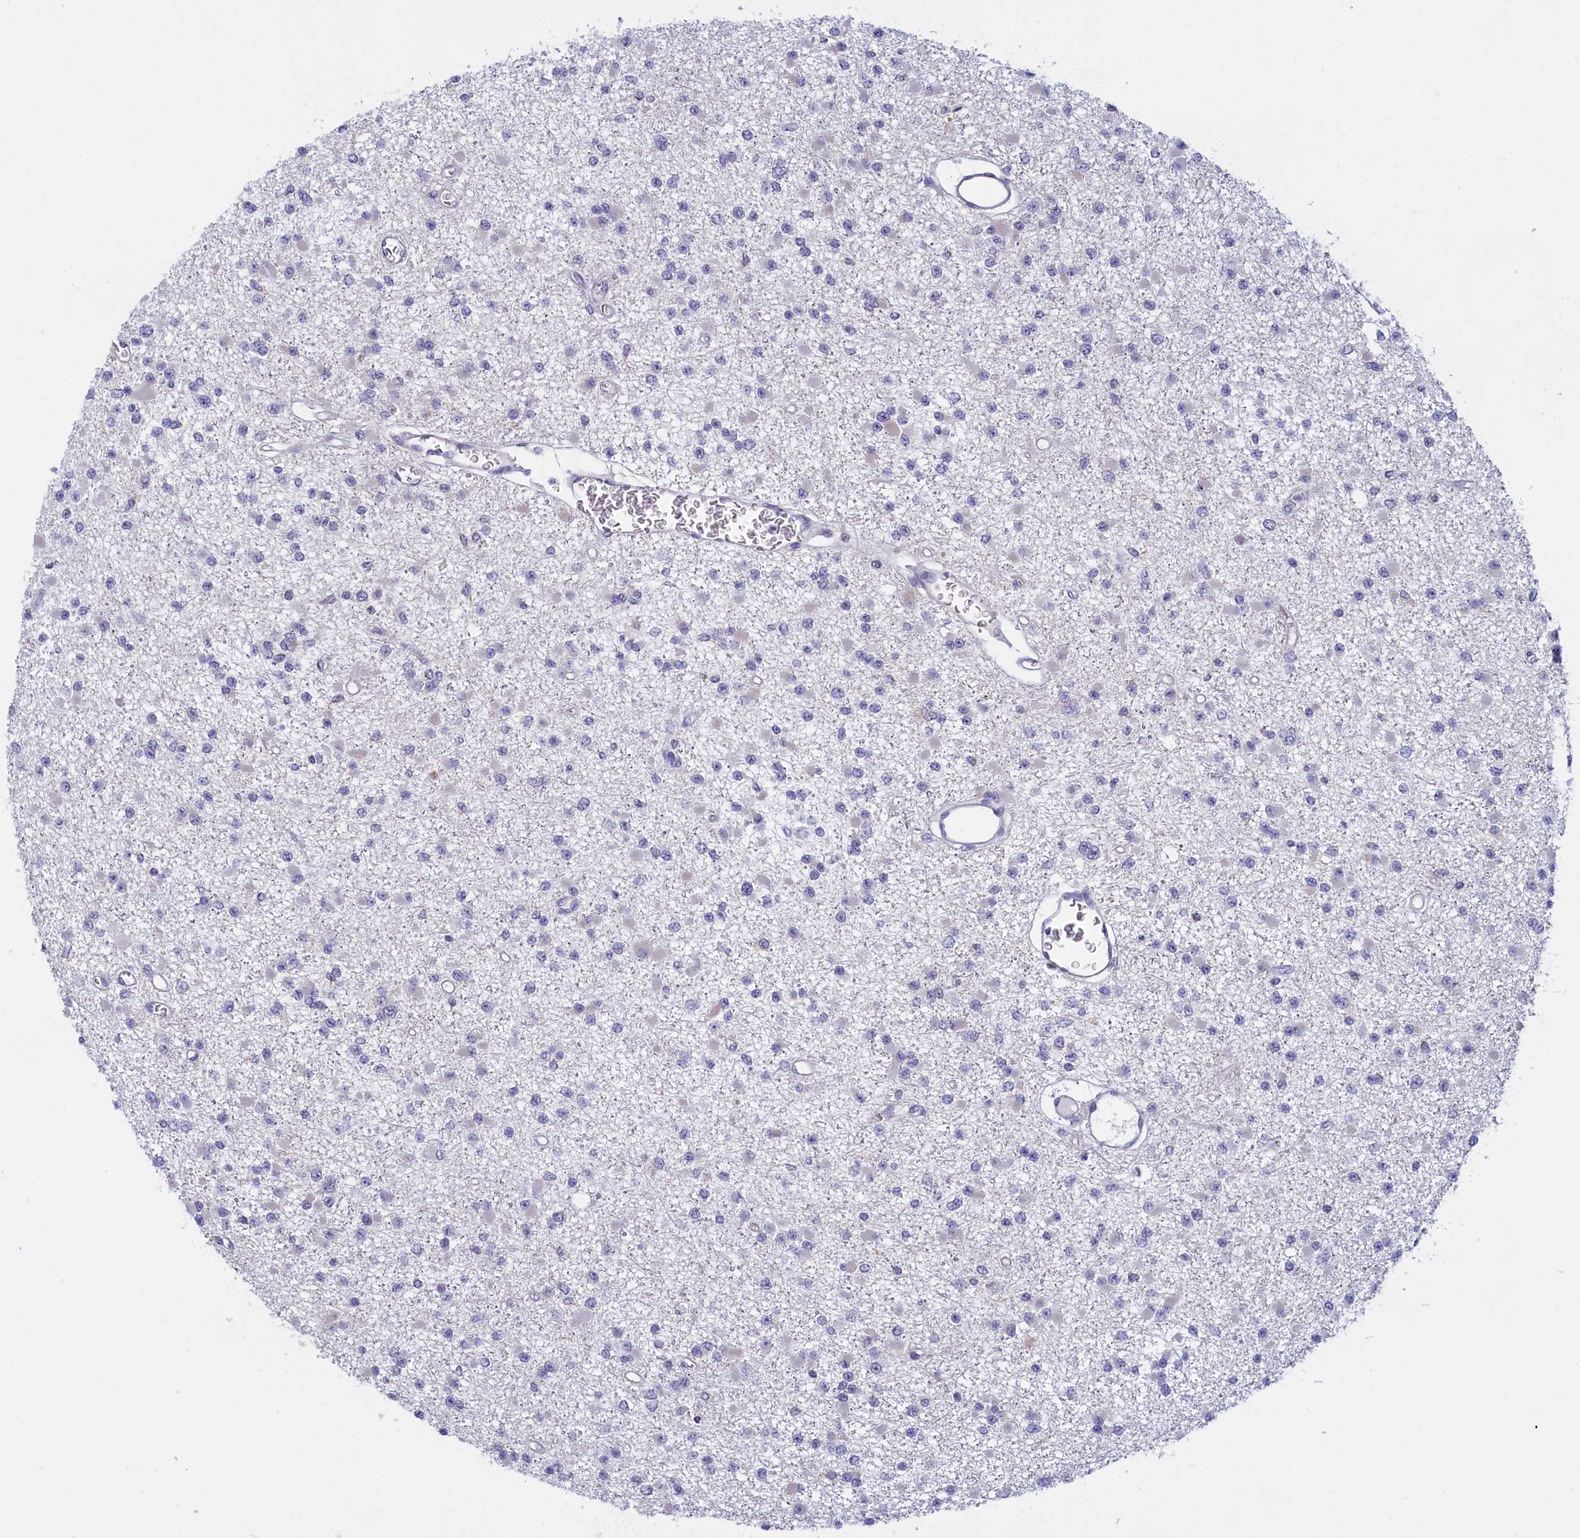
{"staining": {"intensity": "negative", "quantity": "none", "location": "none"}, "tissue": "glioma", "cell_type": "Tumor cells", "image_type": "cancer", "snomed": [{"axis": "morphology", "description": "Glioma, malignant, Low grade"}, {"axis": "topography", "description": "Brain"}], "caption": "An immunohistochemistry (IHC) image of glioma is shown. There is no staining in tumor cells of glioma.", "gene": "NOL10", "patient": {"sex": "female", "age": 22}}